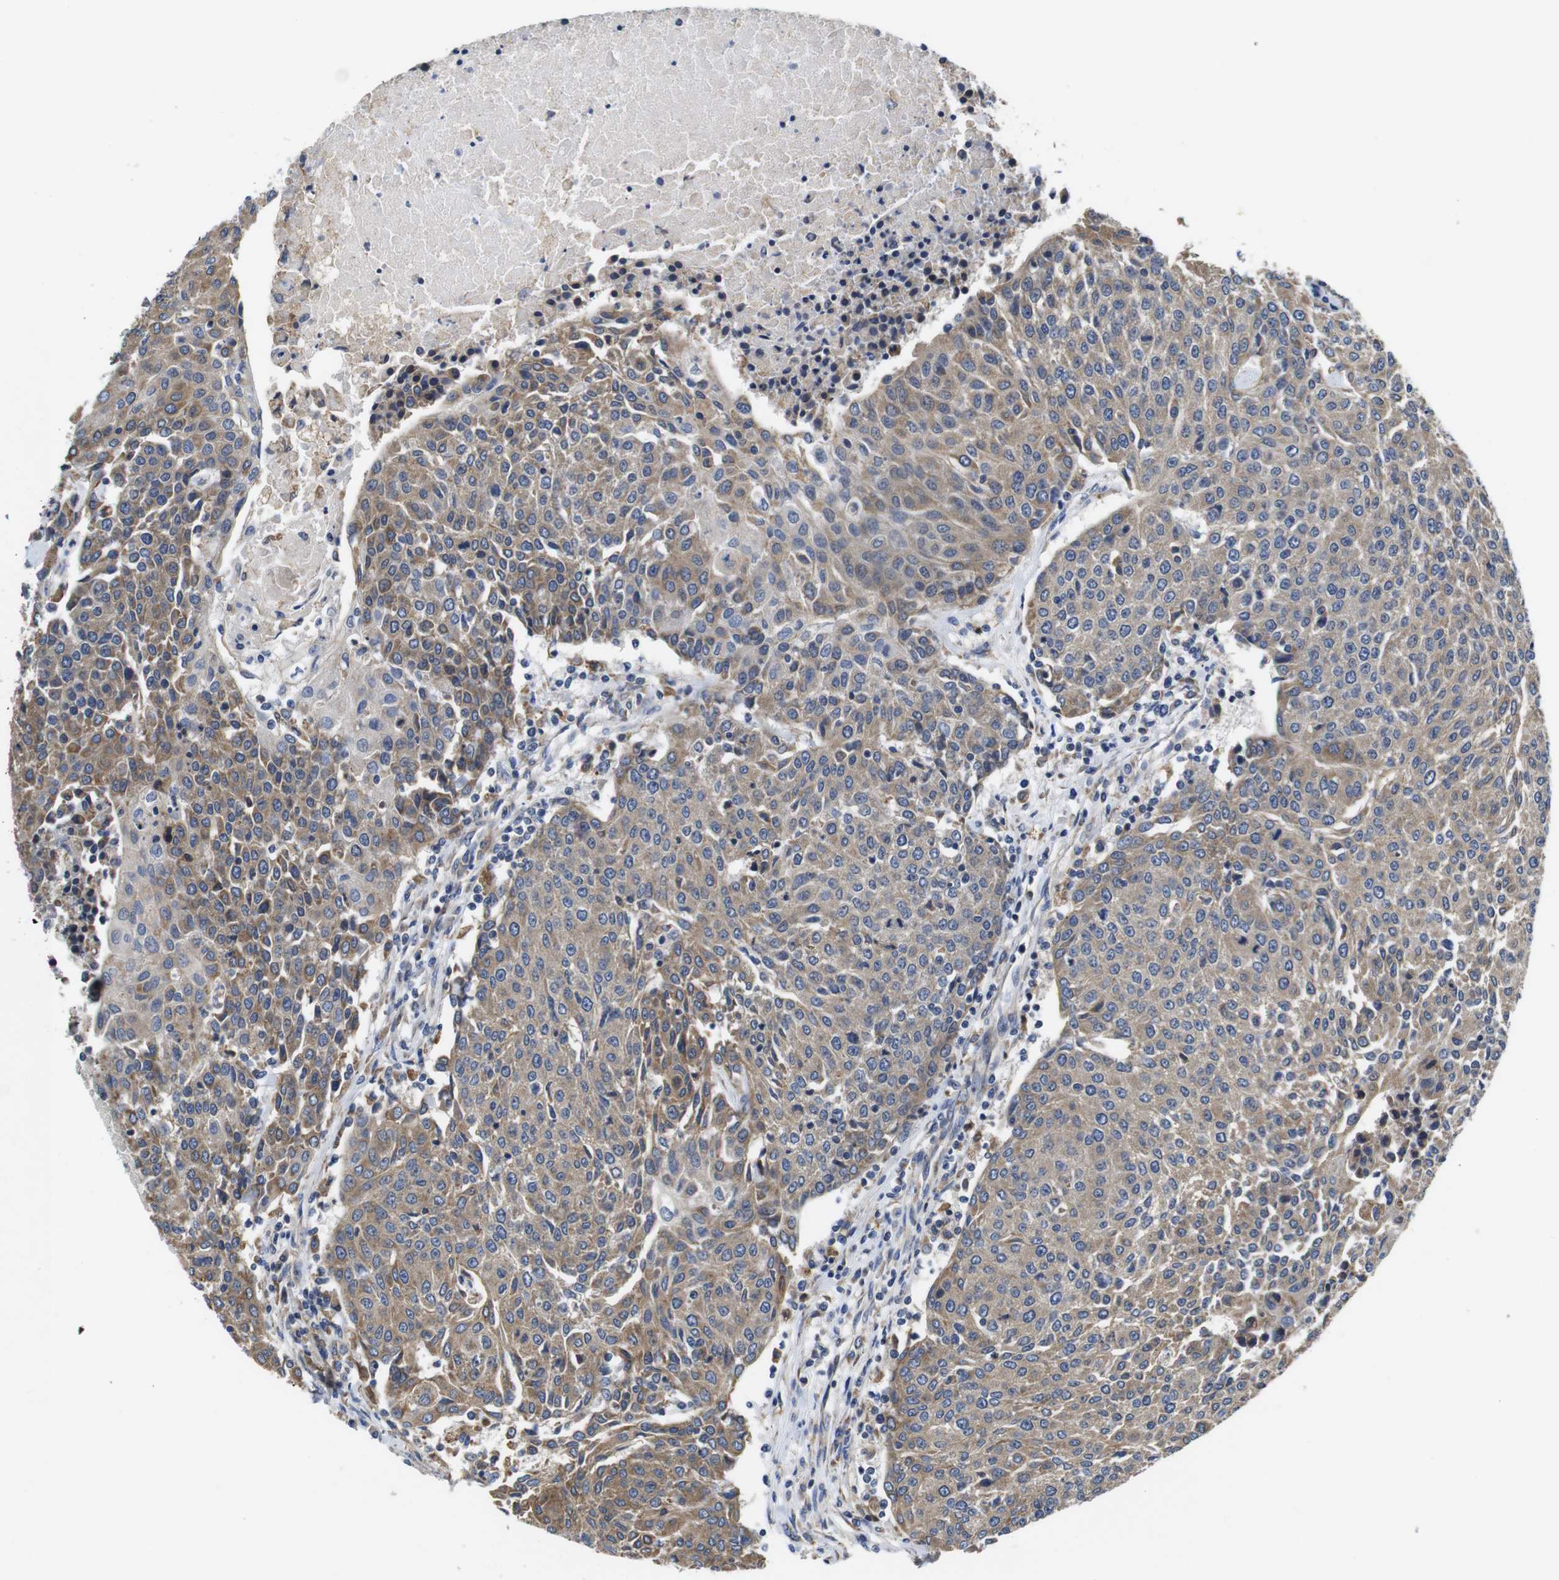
{"staining": {"intensity": "moderate", "quantity": ">75%", "location": "cytoplasmic/membranous"}, "tissue": "urothelial cancer", "cell_type": "Tumor cells", "image_type": "cancer", "snomed": [{"axis": "morphology", "description": "Urothelial carcinoma, High grade"}, {"axis": "topography", "description": "Urinary bladder"}], "caption": "DAB (3,3'-diaminobenzidine) immunohistochemical staining of high-grade urothelial carcinoma displays moderate cytoplasmic/membranous protein positivity in about >75% of tumor cells.", "gene": "MARCHF7", "patient": {"sex": "female", "age": 85}}